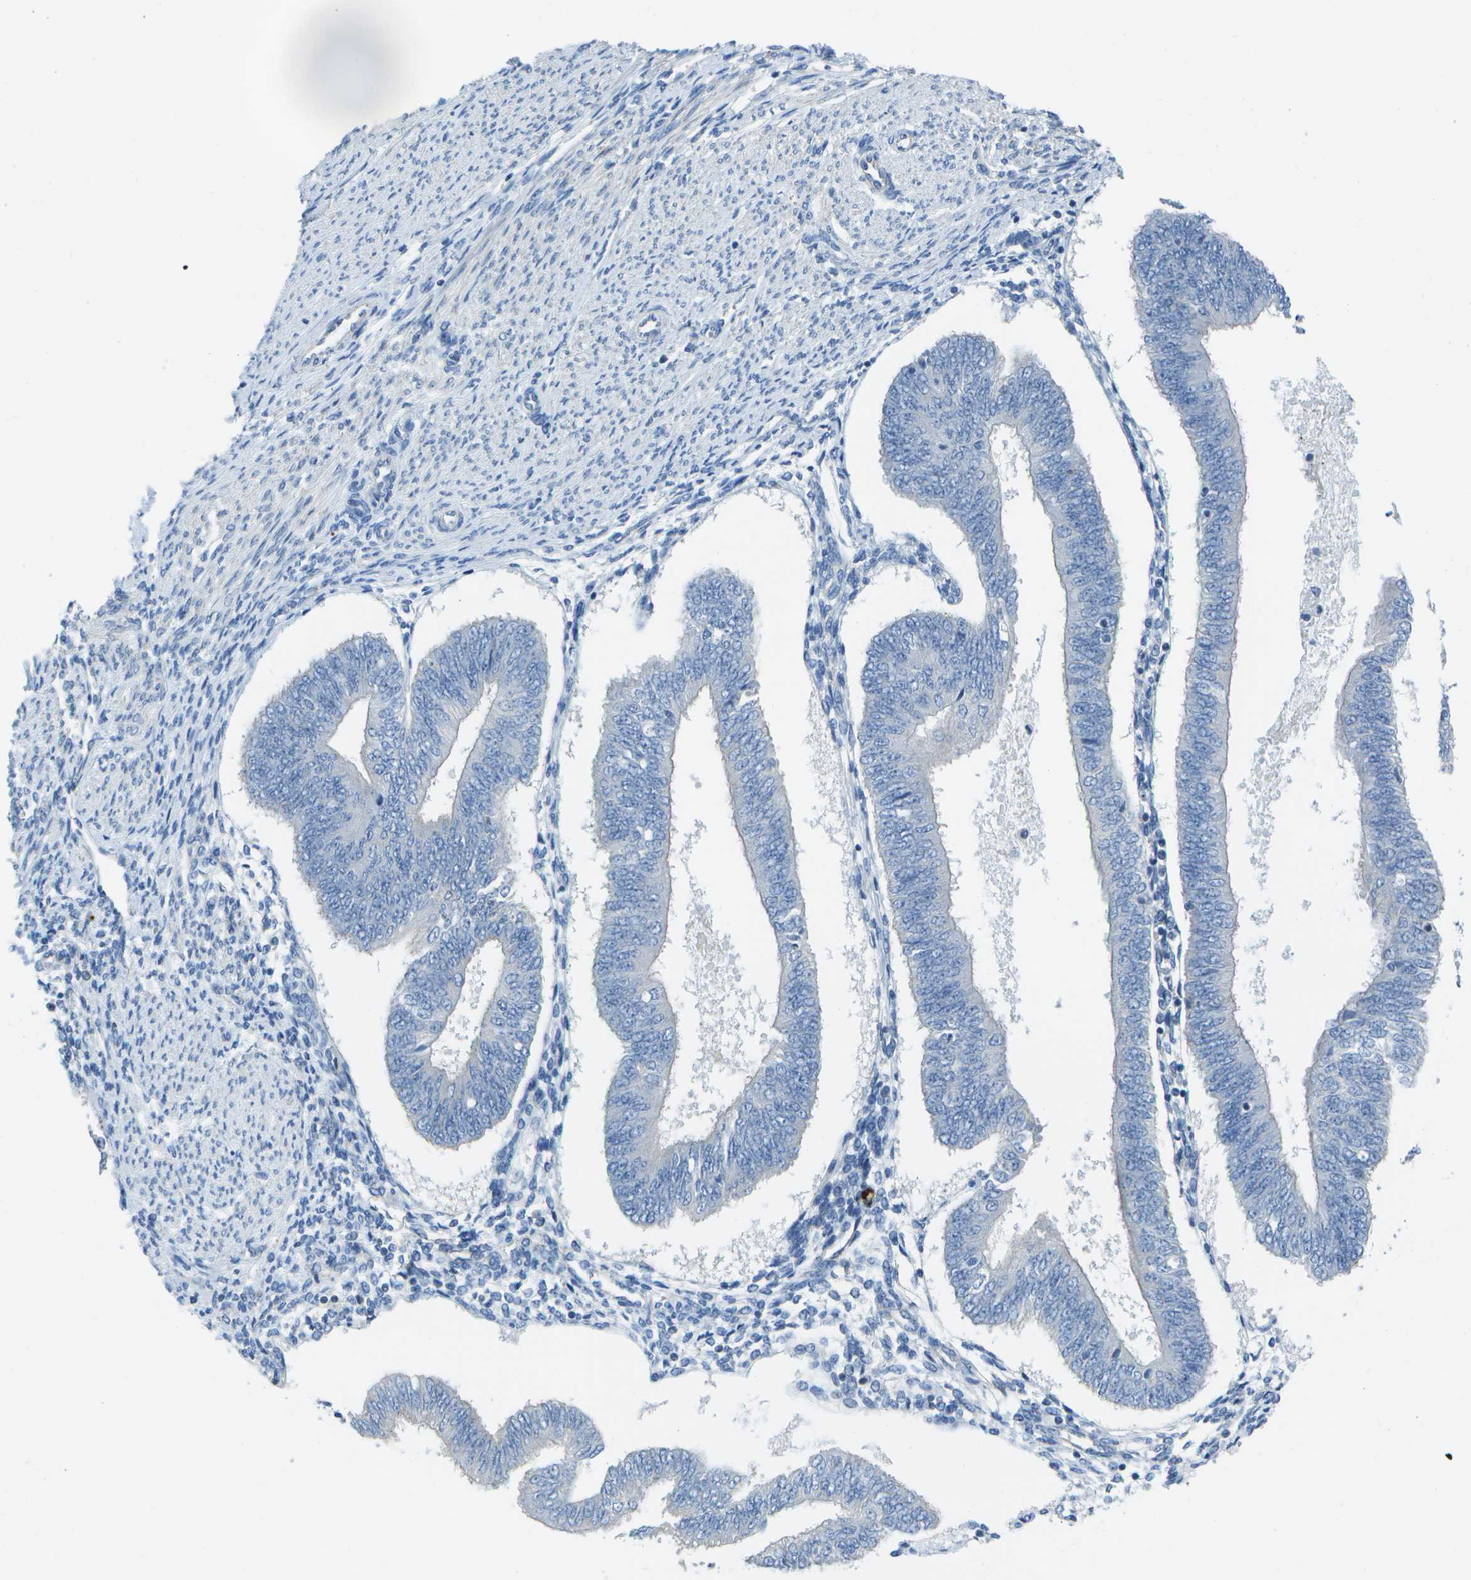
{"staining": {"intensity": "negative", "quantity": "none", "location": "none"}, "tissue": "endometrial cancer", "cell_type": "Tumor cells", "image_type": "cancer", "snomed": [{"axis": "morphology", "description": "Adenocarcinoma, NOS"}, {"axis": "topography", "description": "Endometrium"}], "caption": "An IHC photomicrograph of endometrial adenocarcinoma is shown. There is no staining in tumor cells of endometrial adenocarcinoma.", "gene": "DCT", "patient": {"sex": "female", "age": 58}}